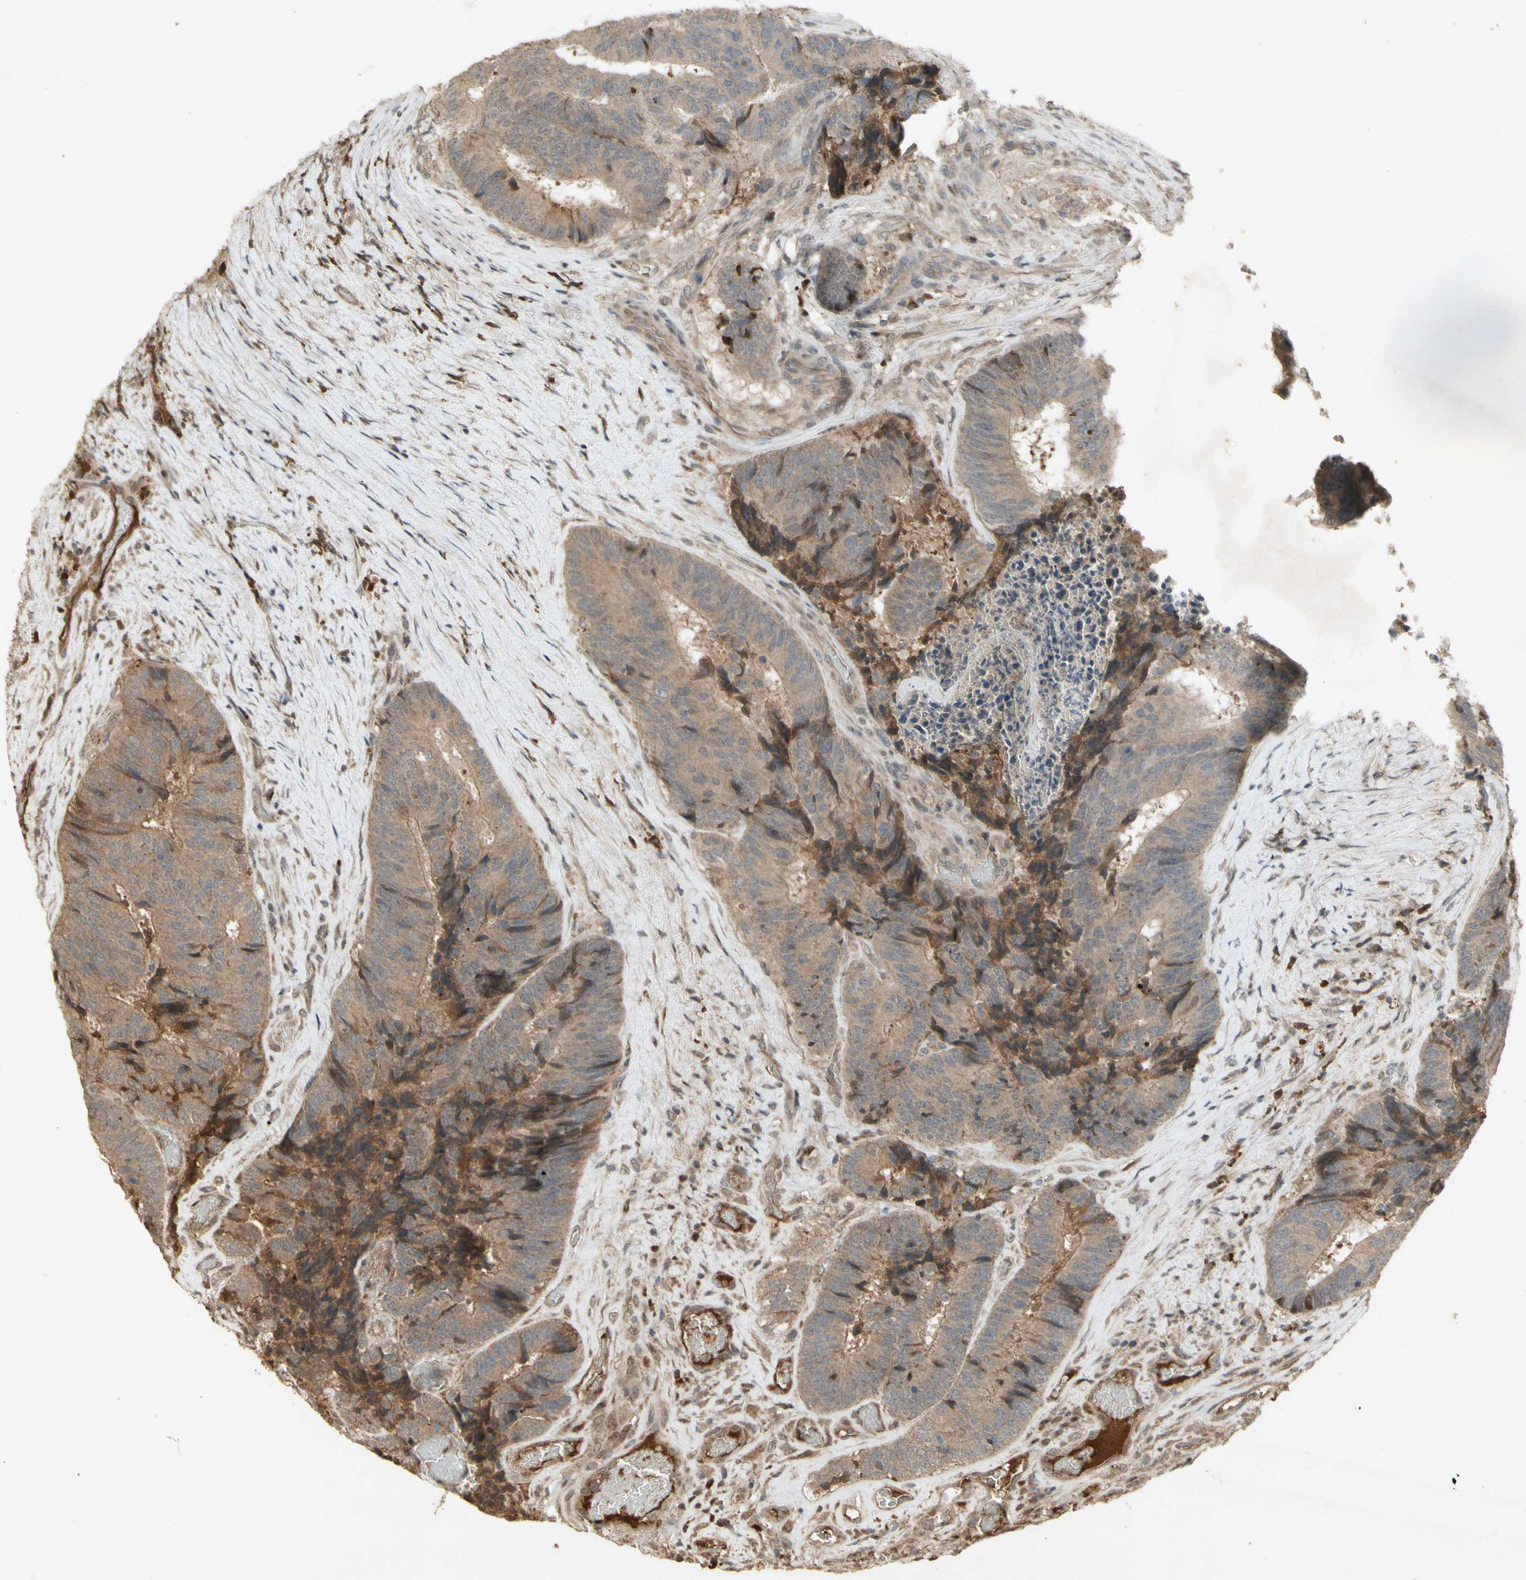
{"staining": {"intensity": "moderate", "quantity": "25%-75%", "location": "cytoplasmic/membranous"}, "tissue": "colorectal cancer", "cell_type": "Tumor cells", "image_type": "cancer", "snomed": [{"axis": "morphology", "description": "Adenocarcinoma, NOS"}, {"axis": "topography", "description": "Rectum"}], "caption": "Immunohistochemistry (DAB (3,3'-diaminobenzidine)) staining of human colorectal cancer shows moderate cytoplasmic/membranous protein staining in about 25%-75% of tumor cells. The protein of interest is shown in brown color, while the nuclei are stained blue.", "gene": "NRG4", "patient": {"sex": "male", "age": 72}}